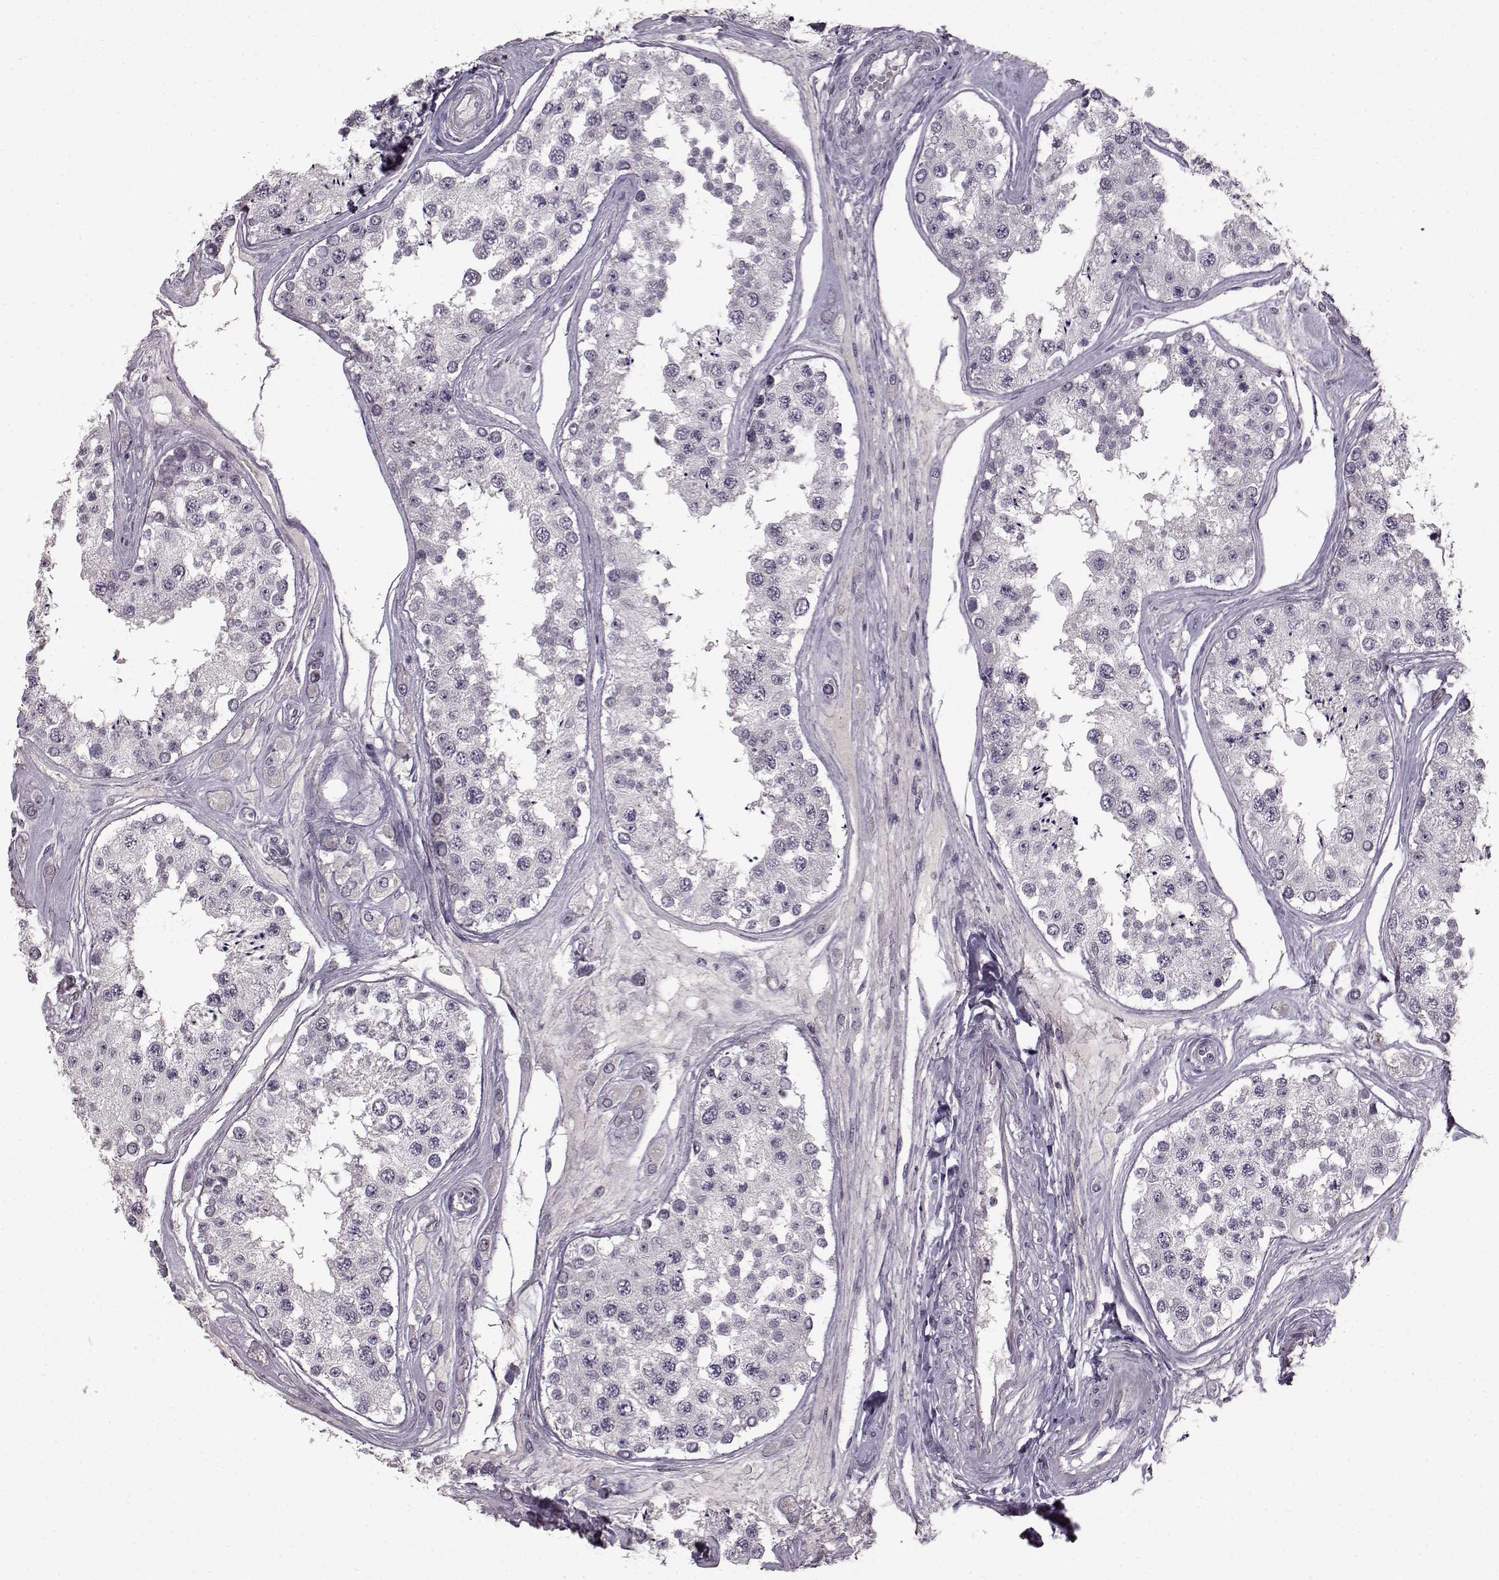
{"staining": {"intensity": "negative", "quantity": "none", "location": "none"}, "tissue": "testis", "cell_type": "Cells in seminiferous ducts", "image_type": "normal", "snomed": [{"axis": "morphology", "description": "Normal tissue, NOS"}, {"axis": "topography", "description": "Testis"}], "caption": "This histopathology image is of normal testis stained with IHC to label a protein in brown with the nuclei are counter-stained blue. There is no staining in cells in seminiferous ducts.", "gene": "LHB", "patient": {"sex": "male", "age": 25}}